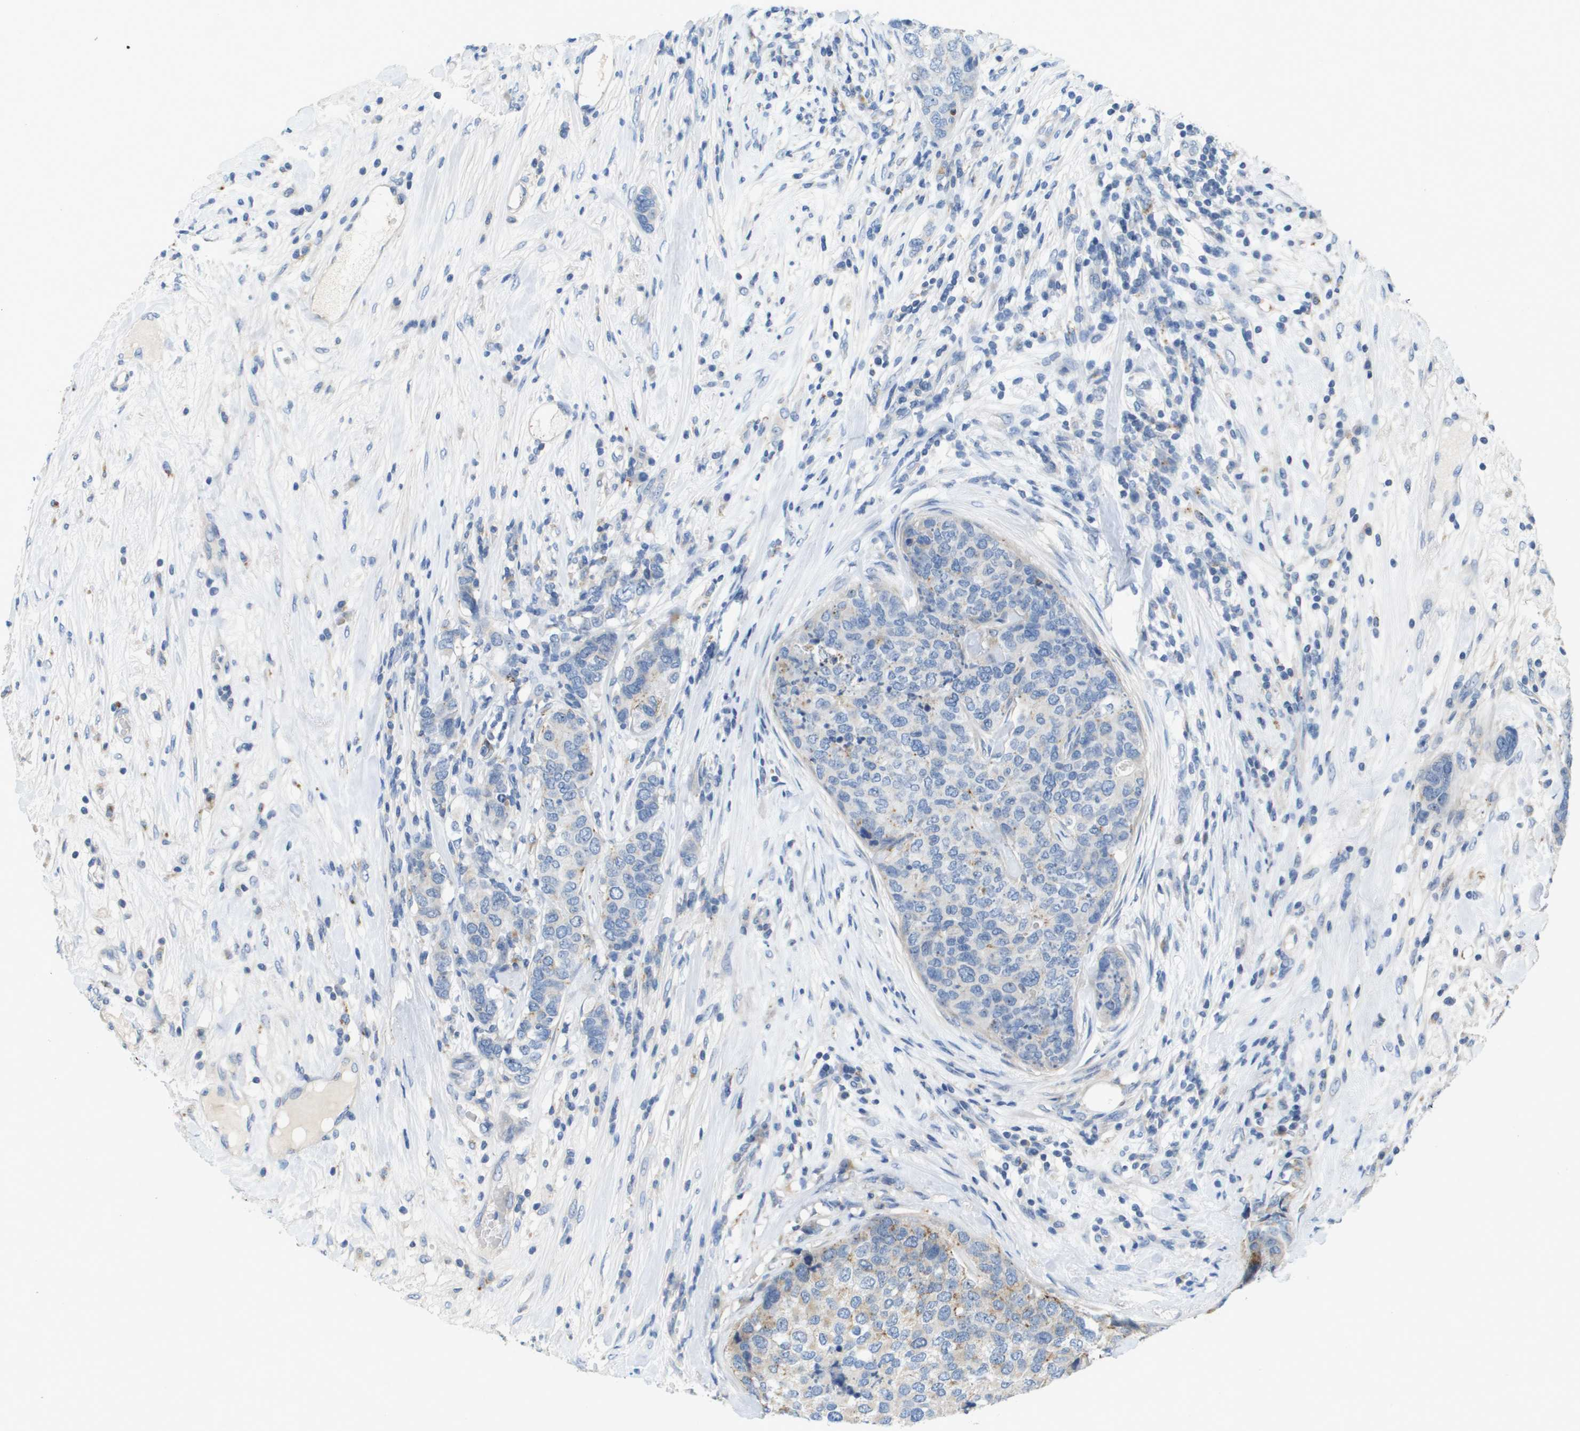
{"staining": {"intensity": "weak", "quantity": "<25%", "location": "cytoplasmic/membranous"}, "tissue": "breast cancer", "cell_type": "Tumor cells", "image_type": "cancer", "snomed": [{"axis": "morphology", "description": "Lobular carcinoma"}, {"axis": "topography", "description": "Breast"}], "caption": "Tumor cells are negative for protein expression in human breast cancer (lobular carcinoma).", "gene": "B3GNT5", "patient": {"sex": "female", "age": 59}}